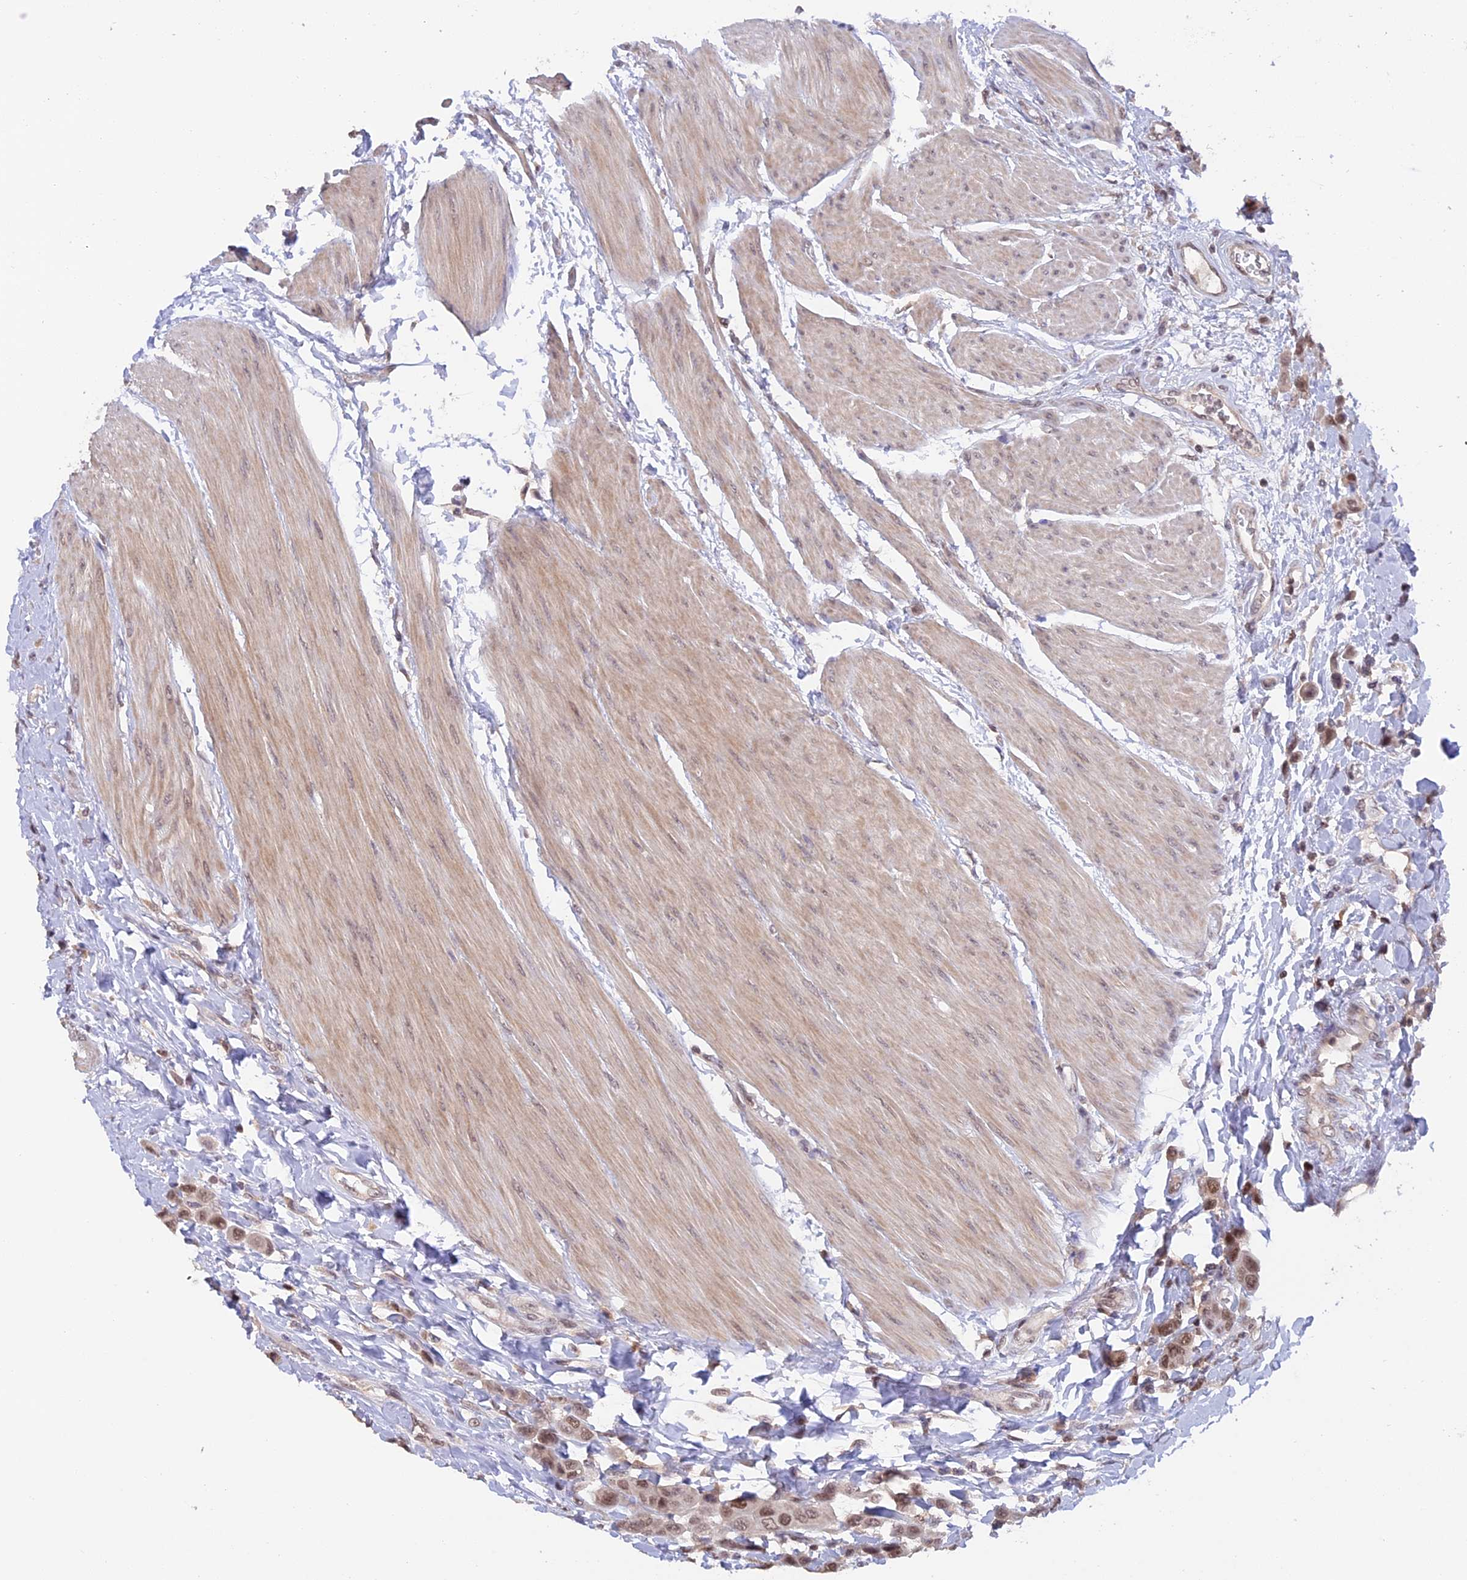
{"staining": {"intensity": "weak", "quantity": ">75%", "location": "nuclear"}, "tissue": "urothelial cancer", "cell_type": "Tumor cells", "image_type": "cancer", "snomed": [{"axis": "morphology", "description": "Urothelial carcinoma, High grade"}, {"axis": "topography", "description": "Urinary bladder"}], "caption": "A brown stain shows weak nuclear positivity of a protein in urothelial carcinoma (high-grade) tumor cells.", "gene": "RFC5", "patient": {"sex": "male", "age": 50}}